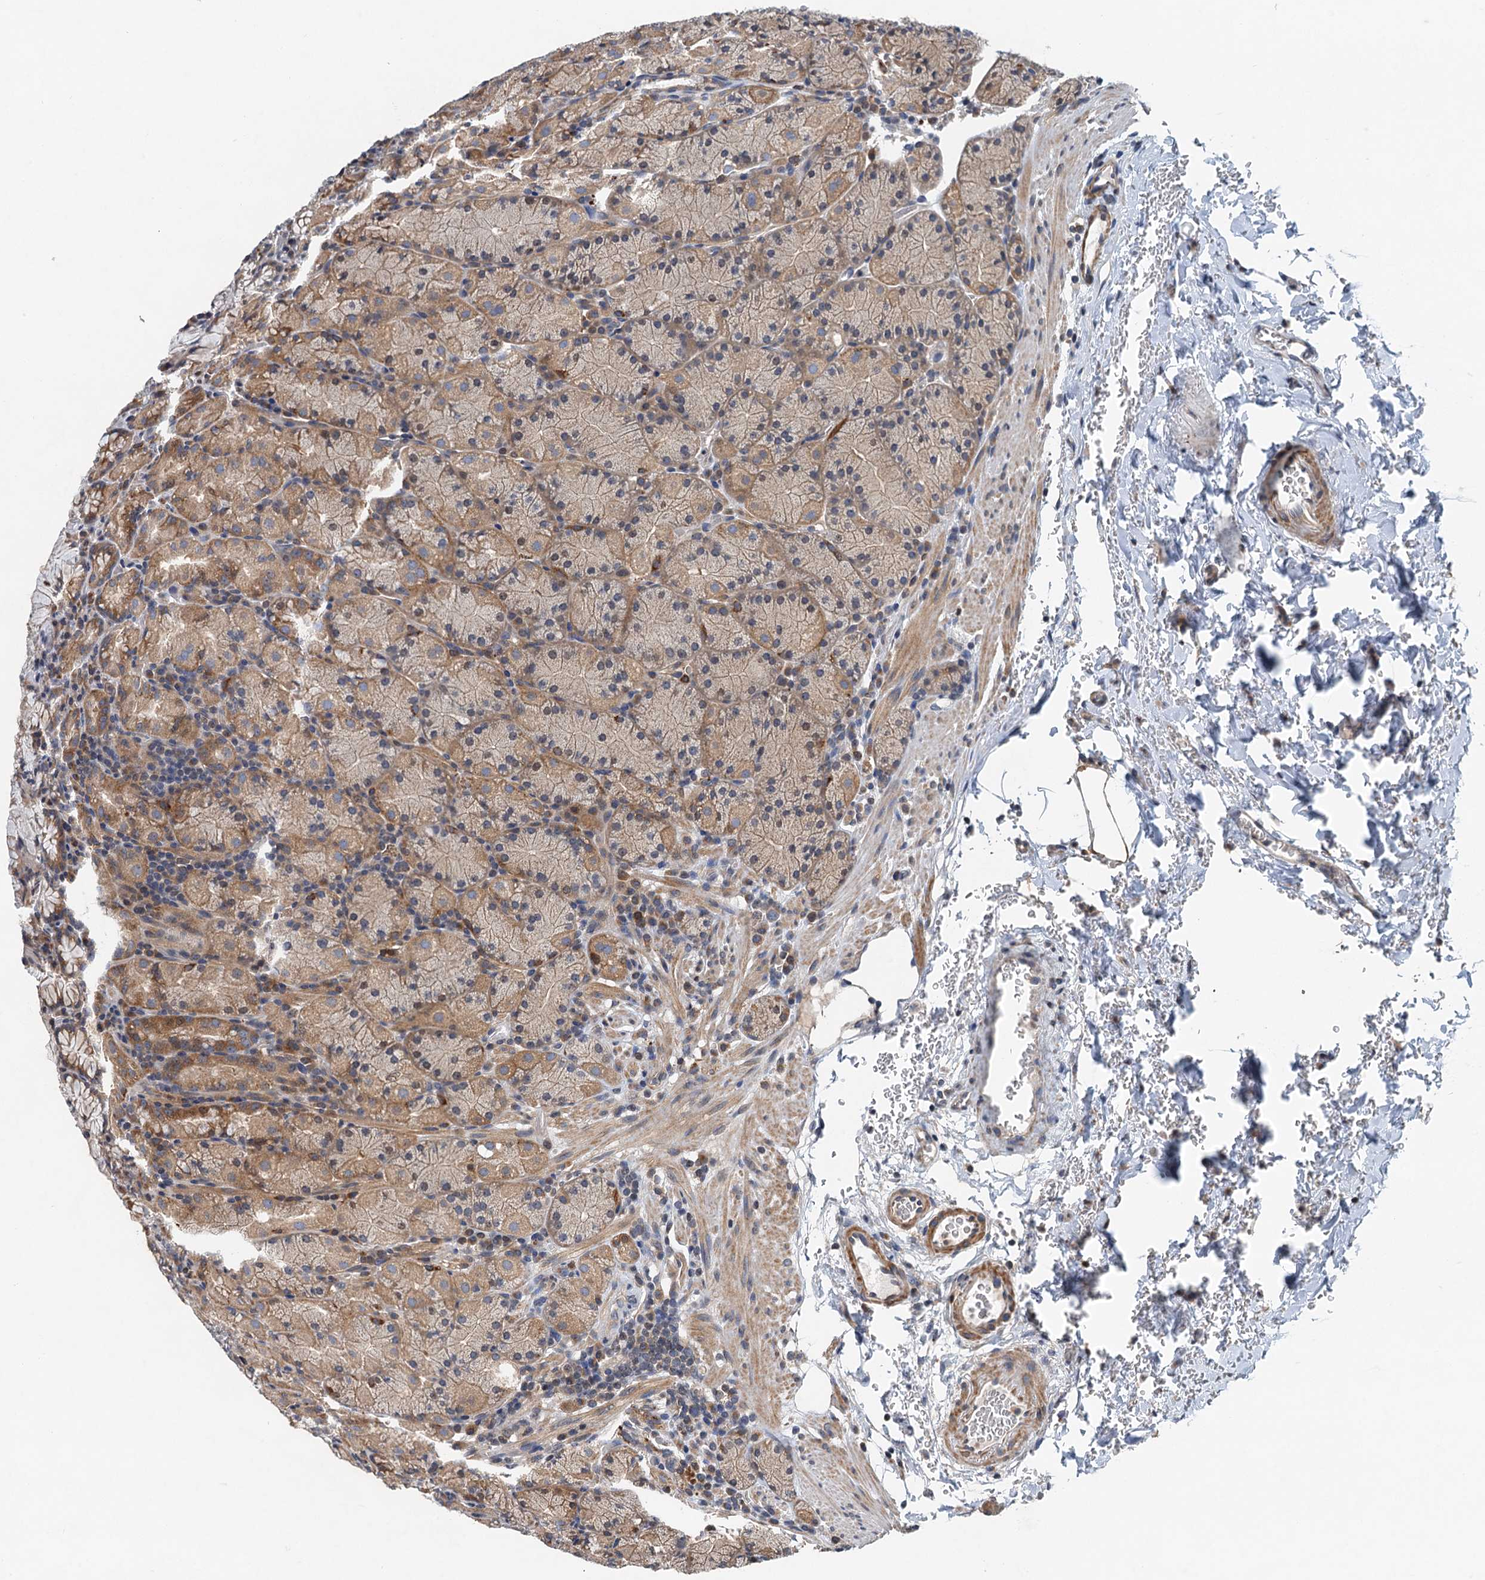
{"staining": {"intensity": "moderate", "quantity": ">75%", "location": "cytoplasmic/membranous"}, "tissue": "stomach", "cell_type": "Glandular cells", "image_type": "normal", "snomed": [{"axis": "morphology", "description": "Normal tissue, NOS"}, {"axis": "topography", "description": "Stomach, upper"}, {"axis": "topography", "description": "Stomach, lower"}], "caption": "Immunohistochemistry (IHC) (DAB (3,3'-diaminobenzidine)) staining of normal human stomach shows moderate cytoplasmic/membranous protein staining in approximately >75% of glandular cells.", "gene": "NBEA", "patient": {"sex": "male", "age": 80}}